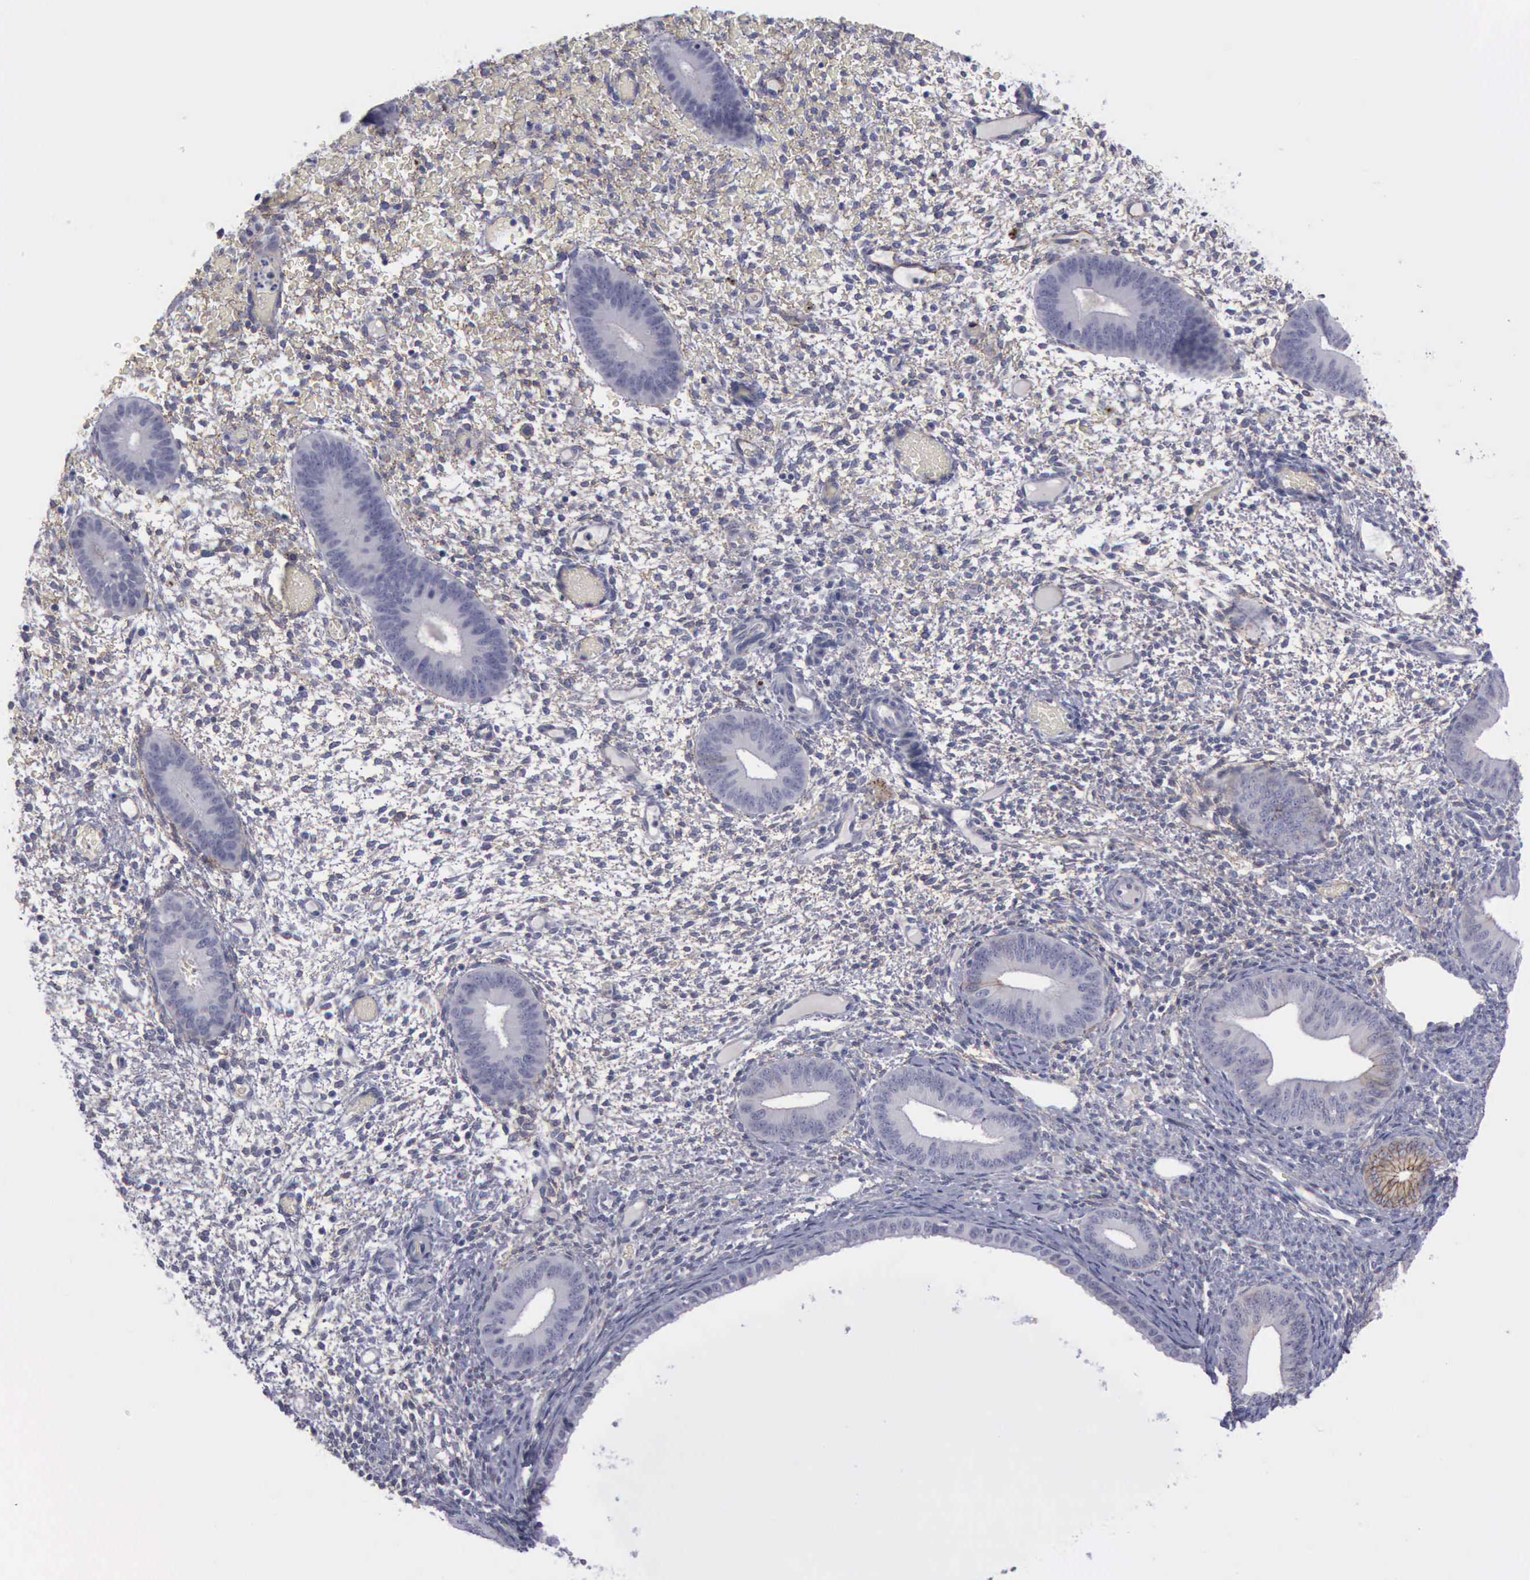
{"staining": {"intensity": "moderate", "quantity": "25%-75%", "location": "cytoplasmic/membranous"}, "tissue": "endometrium", "cell_type": "Cells in endometrial stroma", "image_type": "normal", "snomed": [{"axis": "morphology", "description": "Normal tissue, NOS"}, {"axis": "topography", "description": "Endometrium"}], "caption": "Immunohistochemical staining of benign human endometrium displays moderate cytoplasmic/membranous protein staining in approximately 25%-75% of cells in endometrial stroma. Immunohistochemistry stains the protein of interest in brown and the nuclei are stained blue.", "gene": "CDH2", "patient": {"sex": "female", "age": 42}}